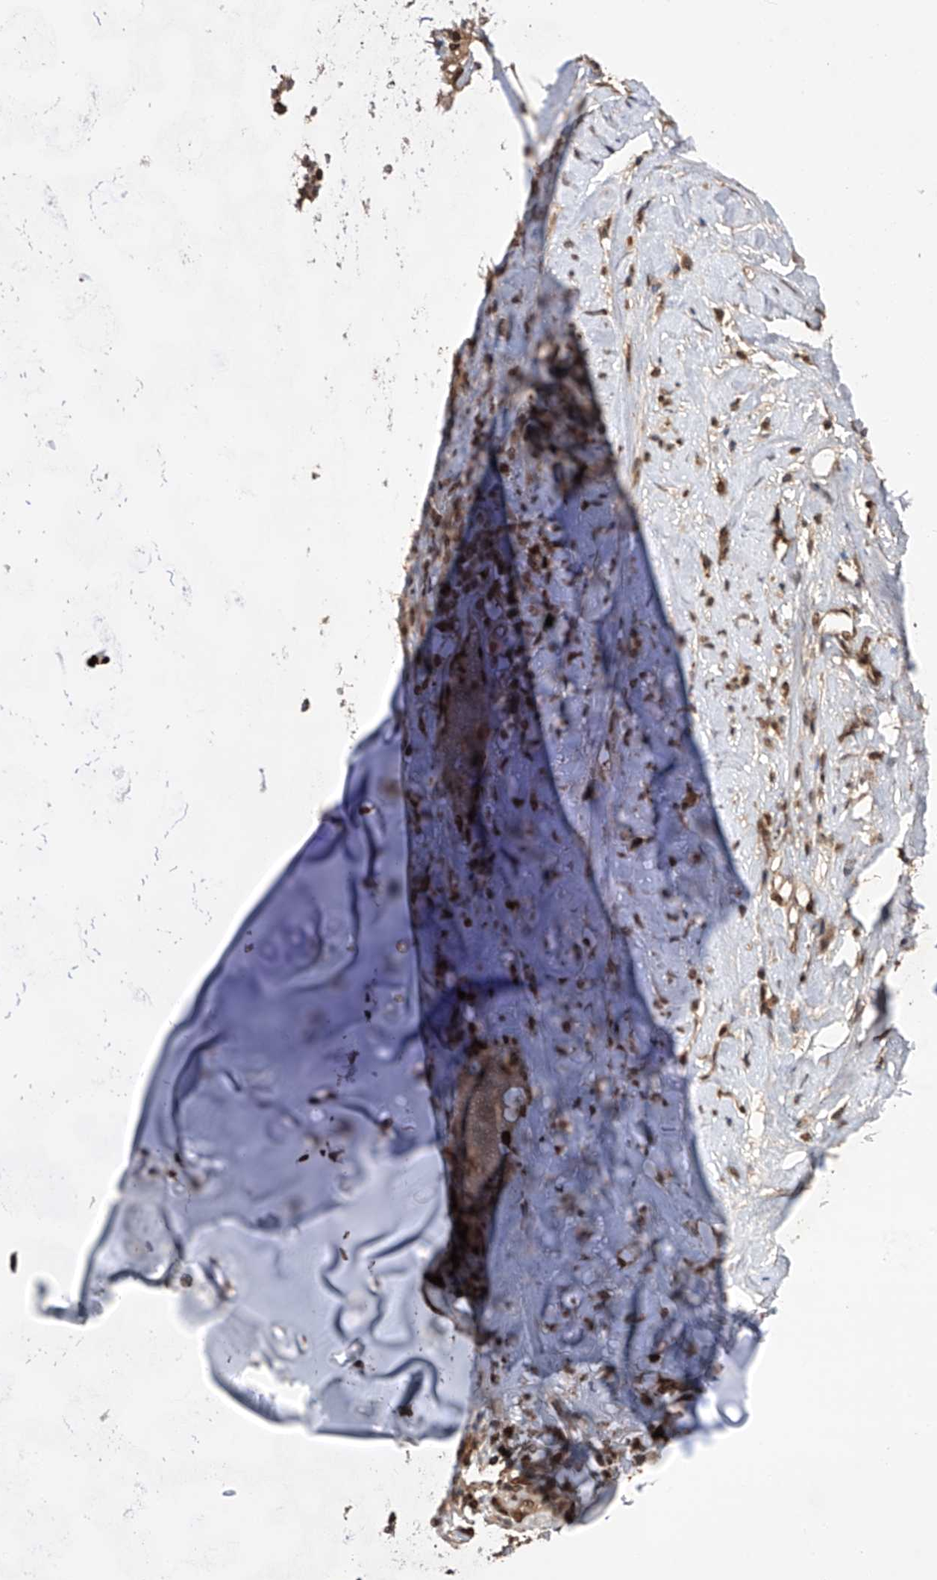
{"staining": {"intensity": "moderate", "quantity": "25%-75%", "location": "cytoplasmic/membranous,nuclear"}, "tissue": "soft tissue", "cell_type": "Chondrocytes", "image_type": "normal", "snomed": [{"axis": "morphology", "description": "Normal tissue, NOS"}, {"axis": "morphology", "description": "Basal cell carcinoma"}, {"axis": "topography", "description": "Cartilage tissue"}, {"axis": "topography", "description": "Nasopharynx"}, {"axis": "topography", "description": "Oral tissue"}], "caption": "Moderate cytoplasmic/membranous,nuclear positivity for a protein is appreciated in approximately 25%-75% of chondrocytes of benign soft tissue using immunohistochemistry (IHC).", "gene": "ZNF280D", "patient": {"sex": "female", "age": 77}}